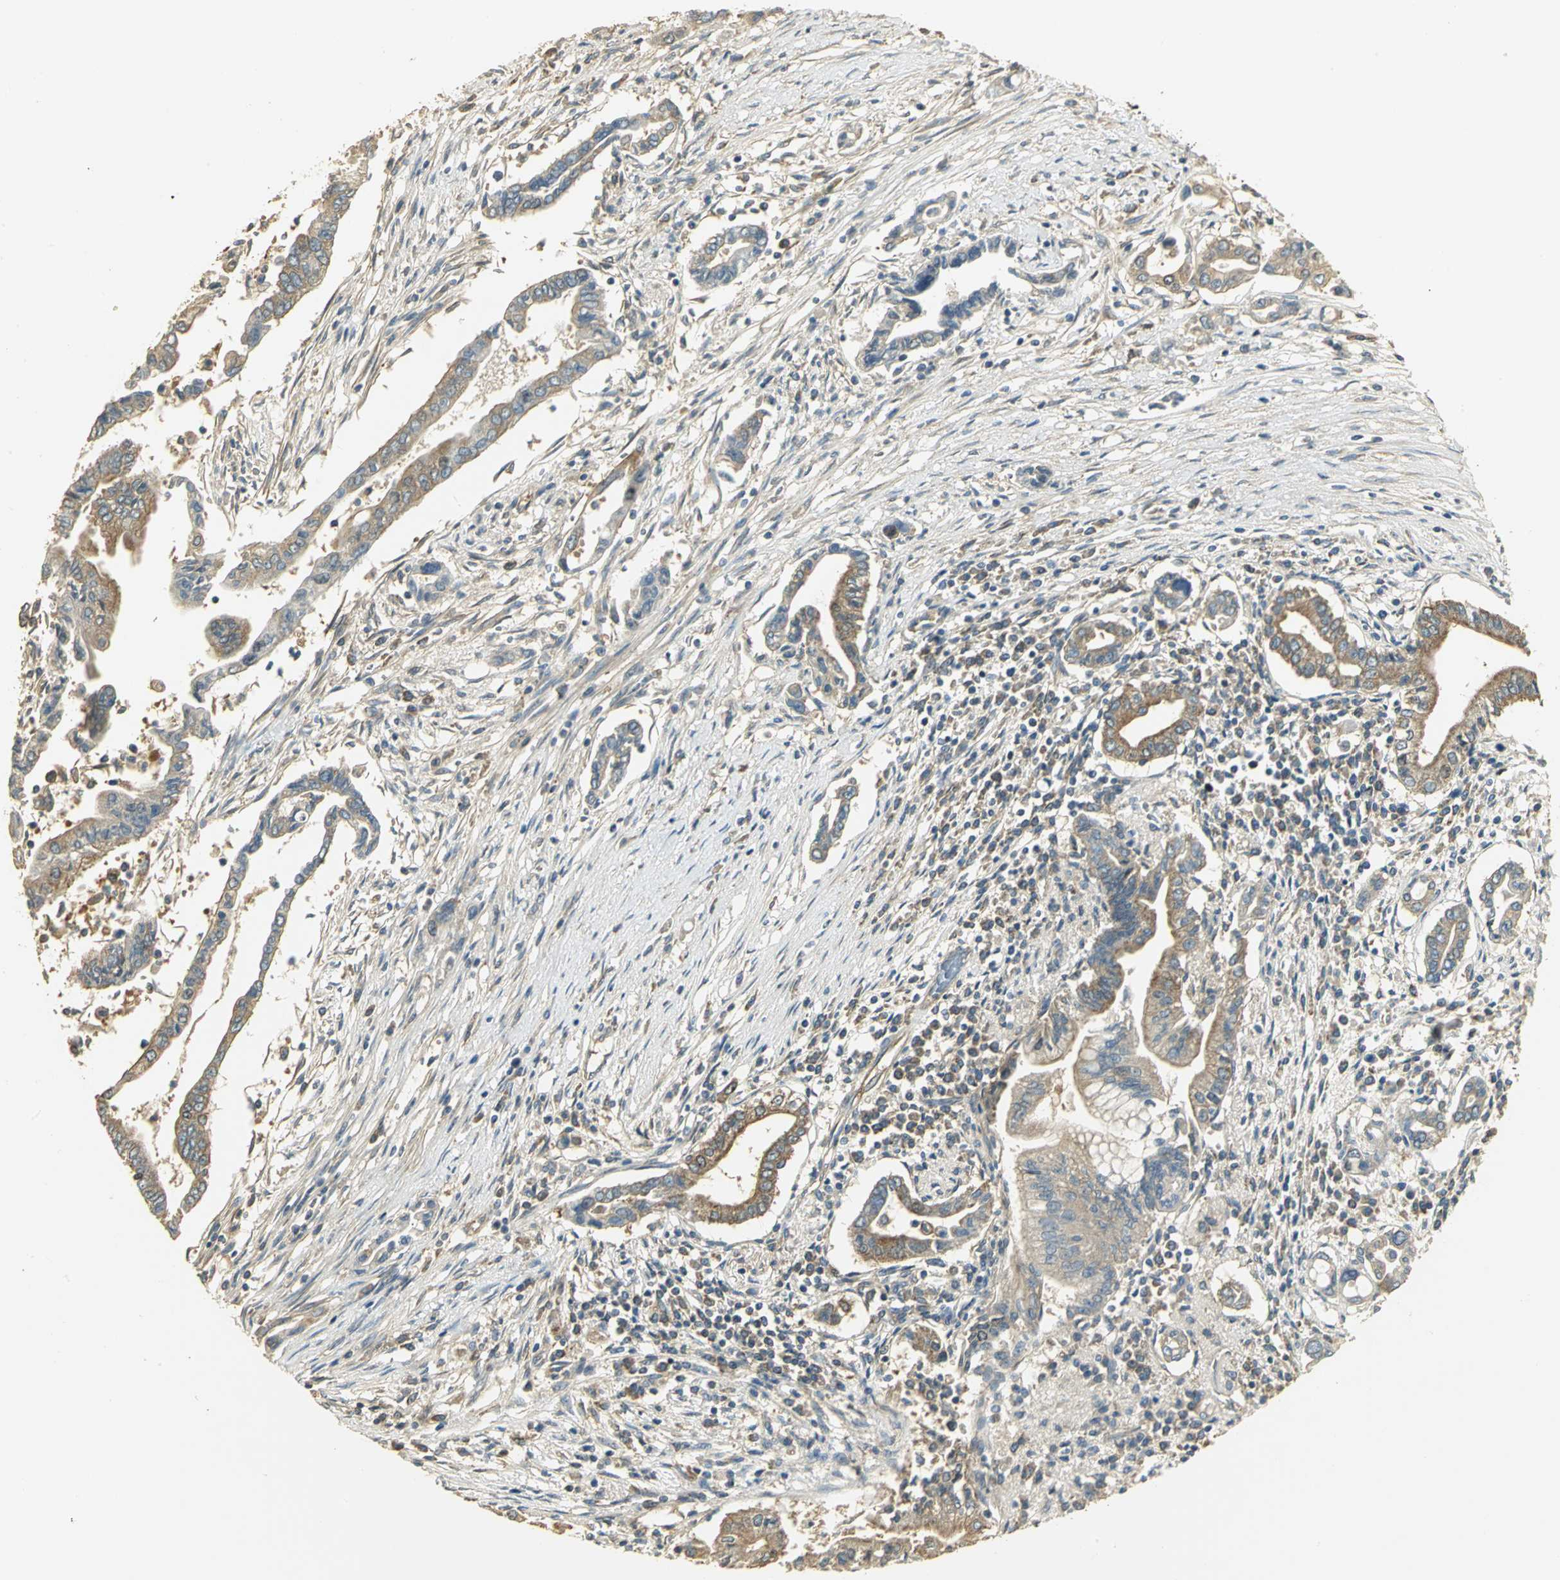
{"staining": {"intensity": "moderate", "quantity": ">75%", "location": "cytoplasmic/membranous"}, "tissue": "pancreatic cancer", "cell_type": "Tumor cells", "image_type": "cancer", "snomed": [{"axis": "morphology", "description": "Adenocarcinoma, NOS"}, {"axis": "topography", "description": "Pancreas"}], "caption": "Immunohistochemistry photomicrograph of pancreatic cancer stained for a protein (brown), which reveals medium levels of moderate cytoplasmic/membranous expression in approximately >75% of tumor cells.", "gene": "RARS1", "patient": {"sex": "female", "age": 57}}